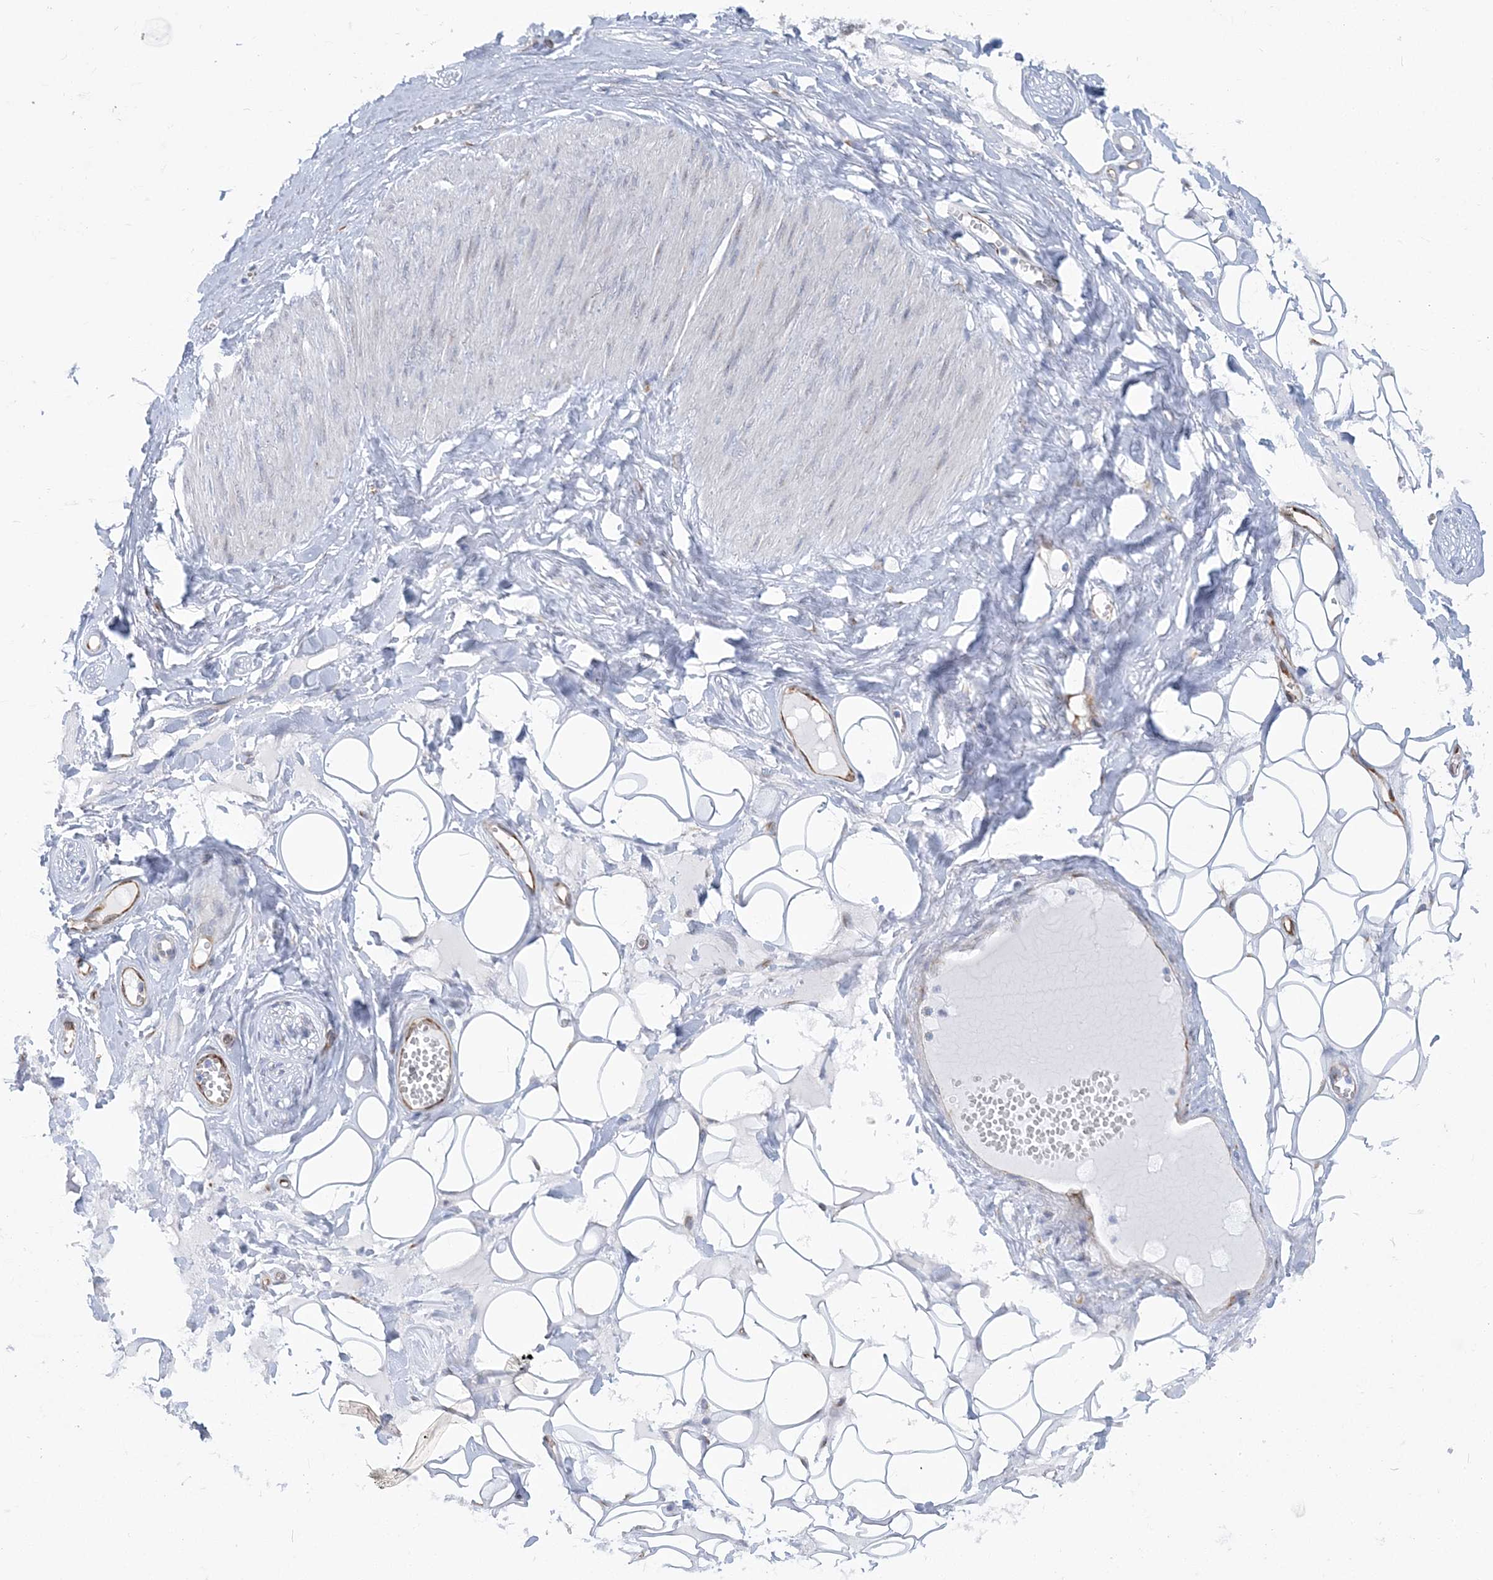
{"staining": {"intensity": "negative", "quantity": "none", "location": "none"}, "tissue": "adipose tissue", "cell_type": "Adipocytes", "image_type": "normal", "snomed": [{"axis": "morphology", "description": "Normal tissue, NOS"}, {"axis": "morphology", "description": "Inflammation, NOS"}, {"axis": "topography", "description": "Salivary gland"}, {"axis": "topography", "description": "Peripheral nerve tissue"}], "caption": "Immunohistochemistry (IHC) micrograph of unremarkable human adipose tissue stained for a protein (brown), which shows no expression in adipocytes.", "gene": "PLEKHG4B", "patient": {"sex": "female", "age": 75}}